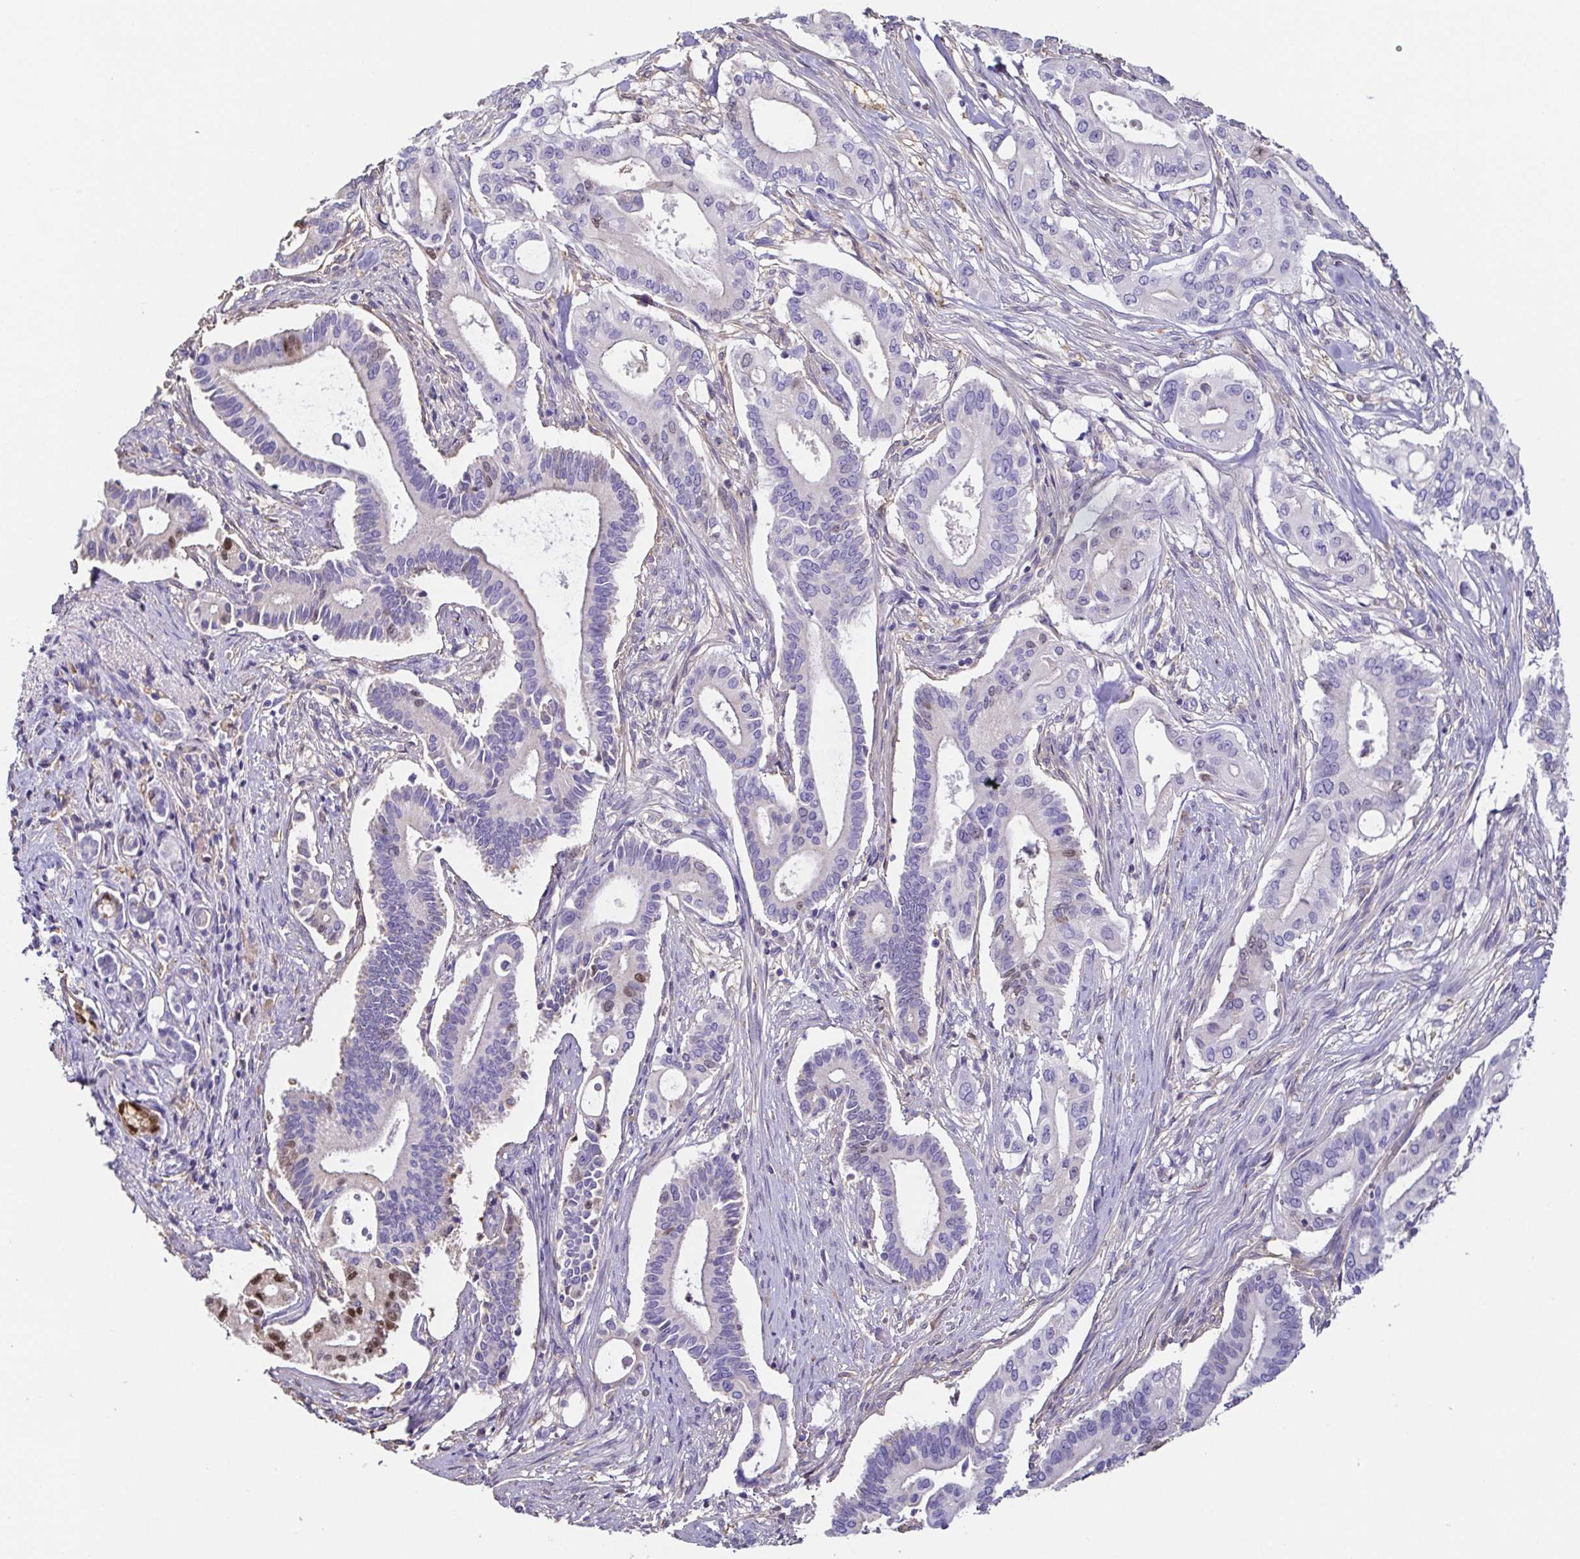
{"staining": {"intensity": "strong", "quantity": "<25%", "location": "nuclear"}, "tissue": "pancreatic cancer", "cell_type": "Tumor cells", "image_type": "cancer", "snomed": [{"axis": "morphology", "description": "Adenocarcinoma, NOS"}, {"axis": "topography", "description": "Pancreas"}], "caption": "Immunohistochemistry (IHC) of pancreatic cancer (adenocarcinoma) exhibits medium levels of strong nuclear positivity in about <25% of tumor cells.", "gene": "ANXA10", "patient": {"sex": "female", "age": 68}}